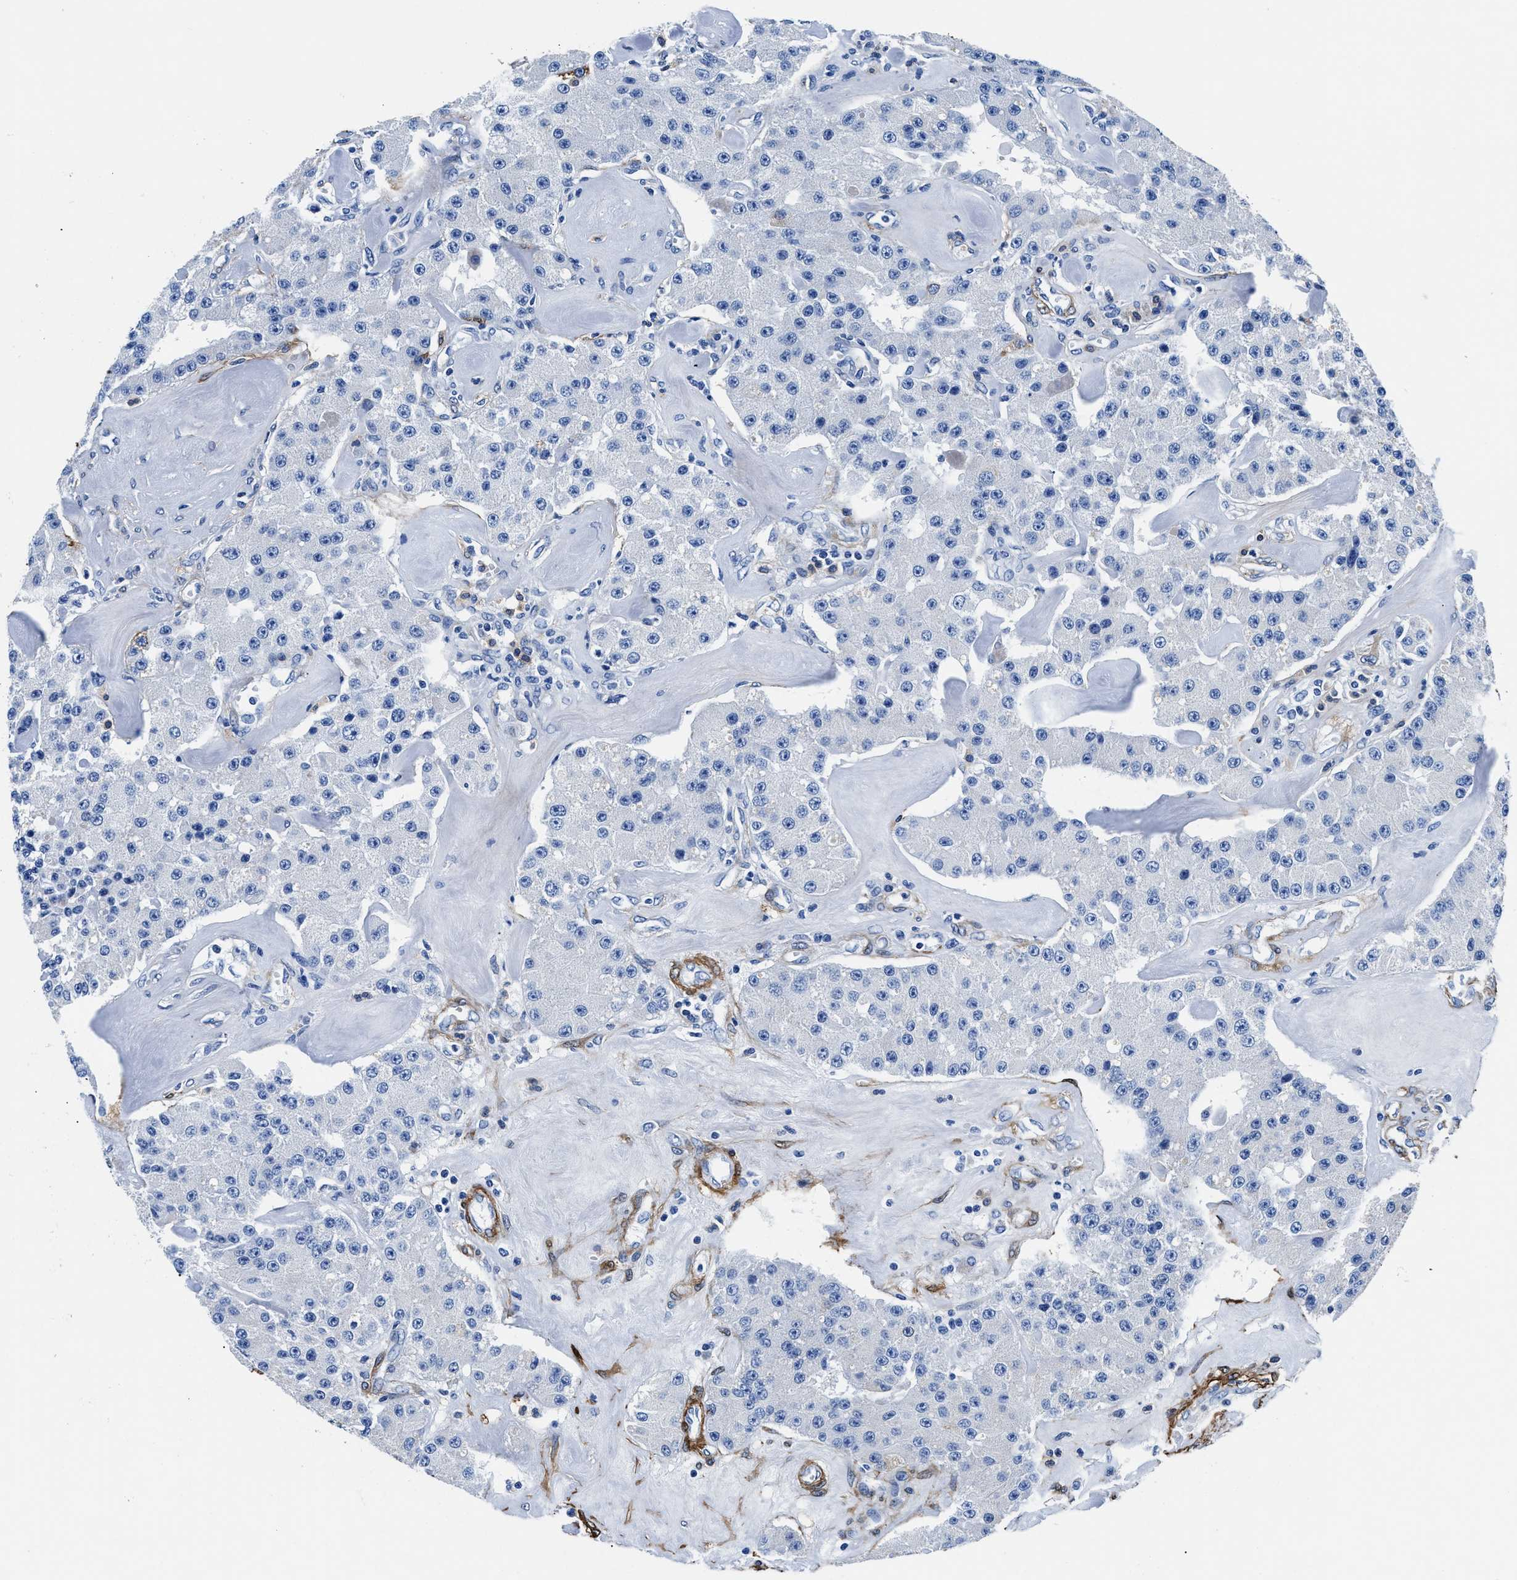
{"staining": {"intensity": "negative", "quantity": "none", "location": "none"}, "tissue": "carcinoid", "cell_type": "Tumor cells", "image_type": "cancer", "snomed": [{"axis": "morphology", "description": "Carcinoid, malignant, NOS"}, {"axis": "topography", "description": "Pancreas"}], "caption": "A micrograph of carcinoid stained for a protein demonstrates no brown staining in tumor cells.", "gene": "TEX261", "patient": {"sex": "male", "age": 41}}